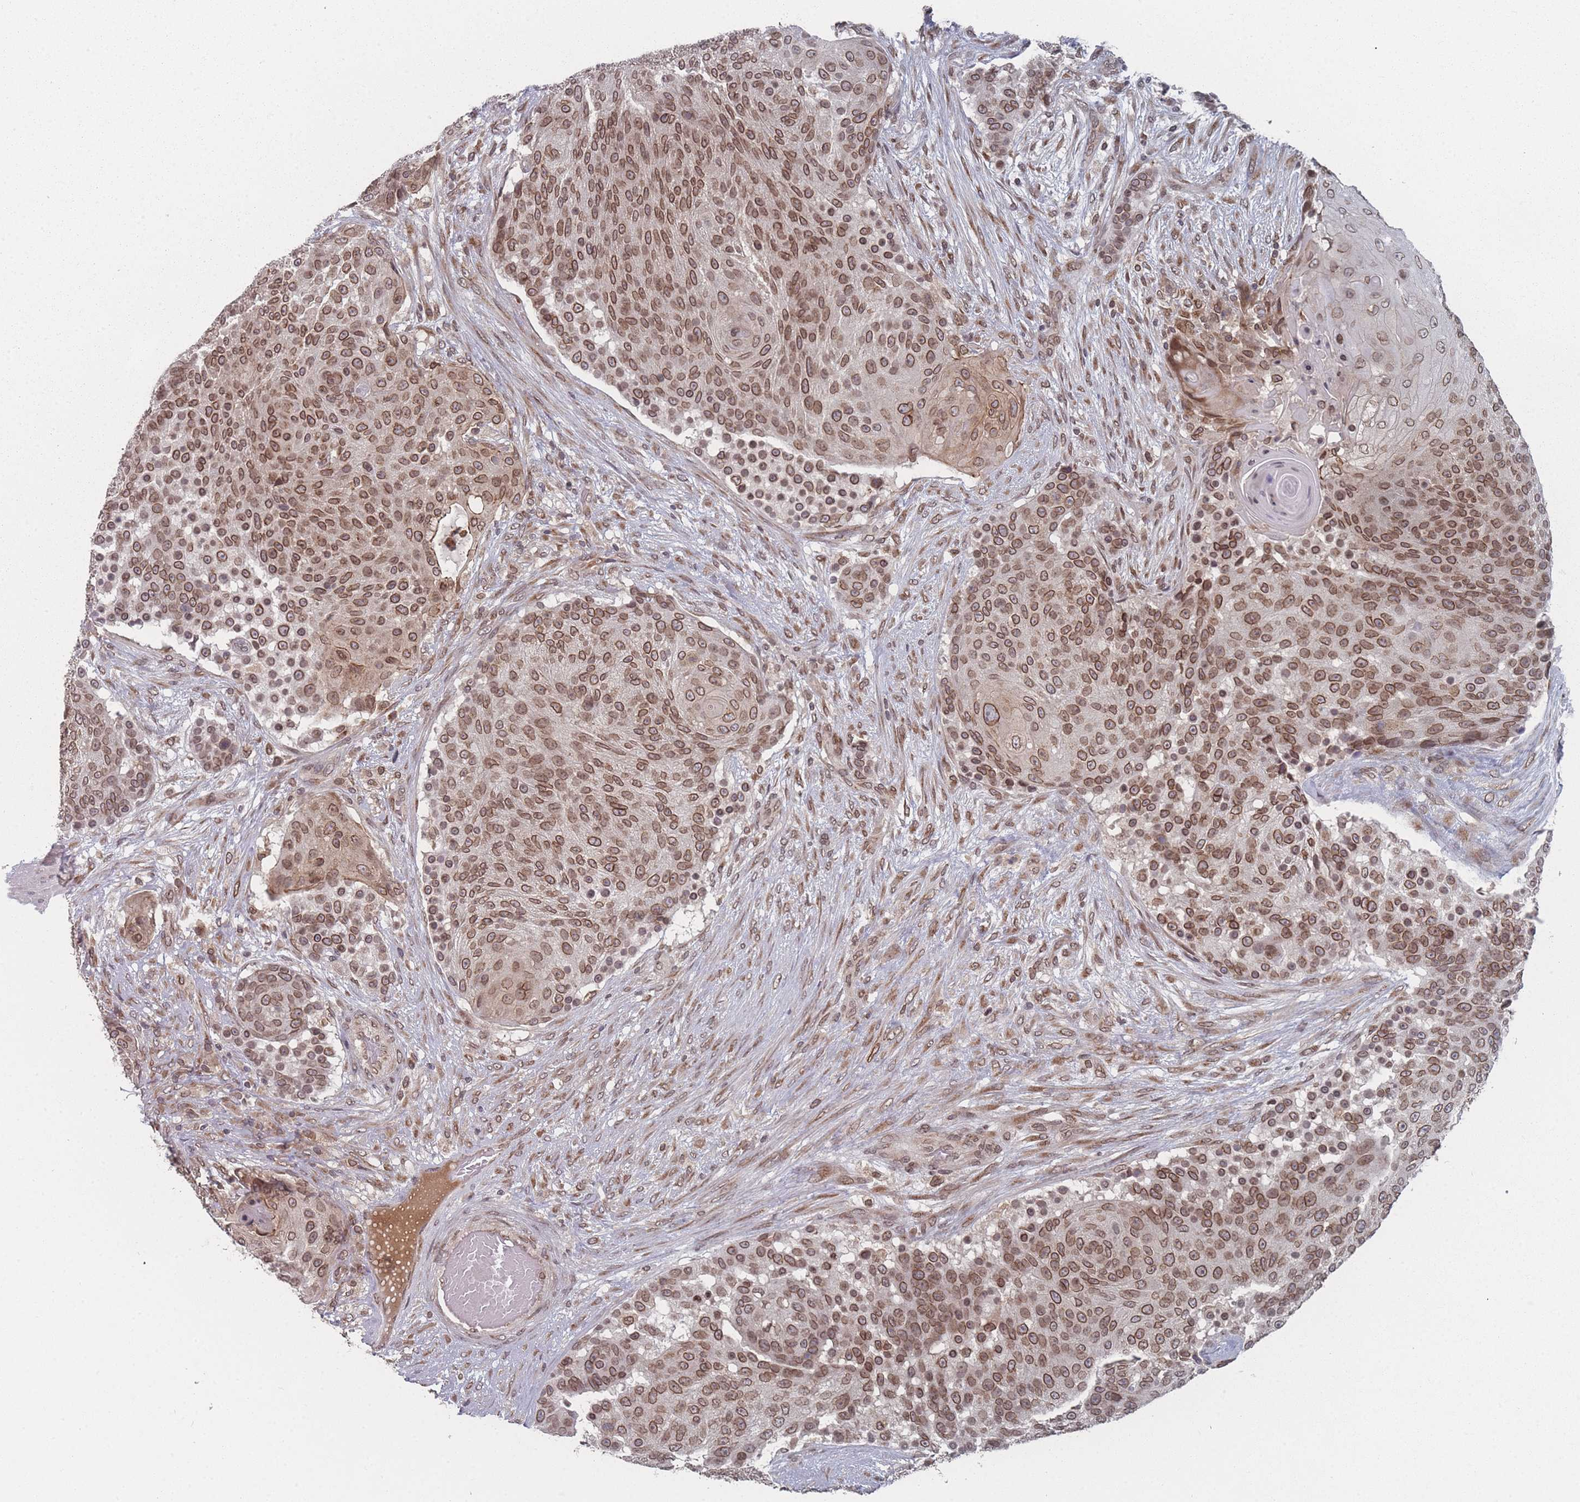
{"staining": {"intensity": "moderate", "quantity": ">75%", "location": "cytoplasmic/membranous,nuclear"}, "tissue": "urothelial cancer", "cell_type": "Tumor cells", "image_type": "cancer", "snomed": [{"axis": "morphology", "description": "Urothelial carcinoma, High grade"}, {"axis": "topography", "description": "Urinary bladder"}], "caption": "IHC (DAB (3,3'-diaminobenzidine)) staining of human urothelial carcinoma (high-grade) shows moderate cytoplasmic/membranous and nuclear protein positivity in approximately >75% of tumor cells. The protein is shown in brown color, while the nuclei are stained blue.", "gene": "TBC1D25", "patient": {"sex": "female", "age": 63}}